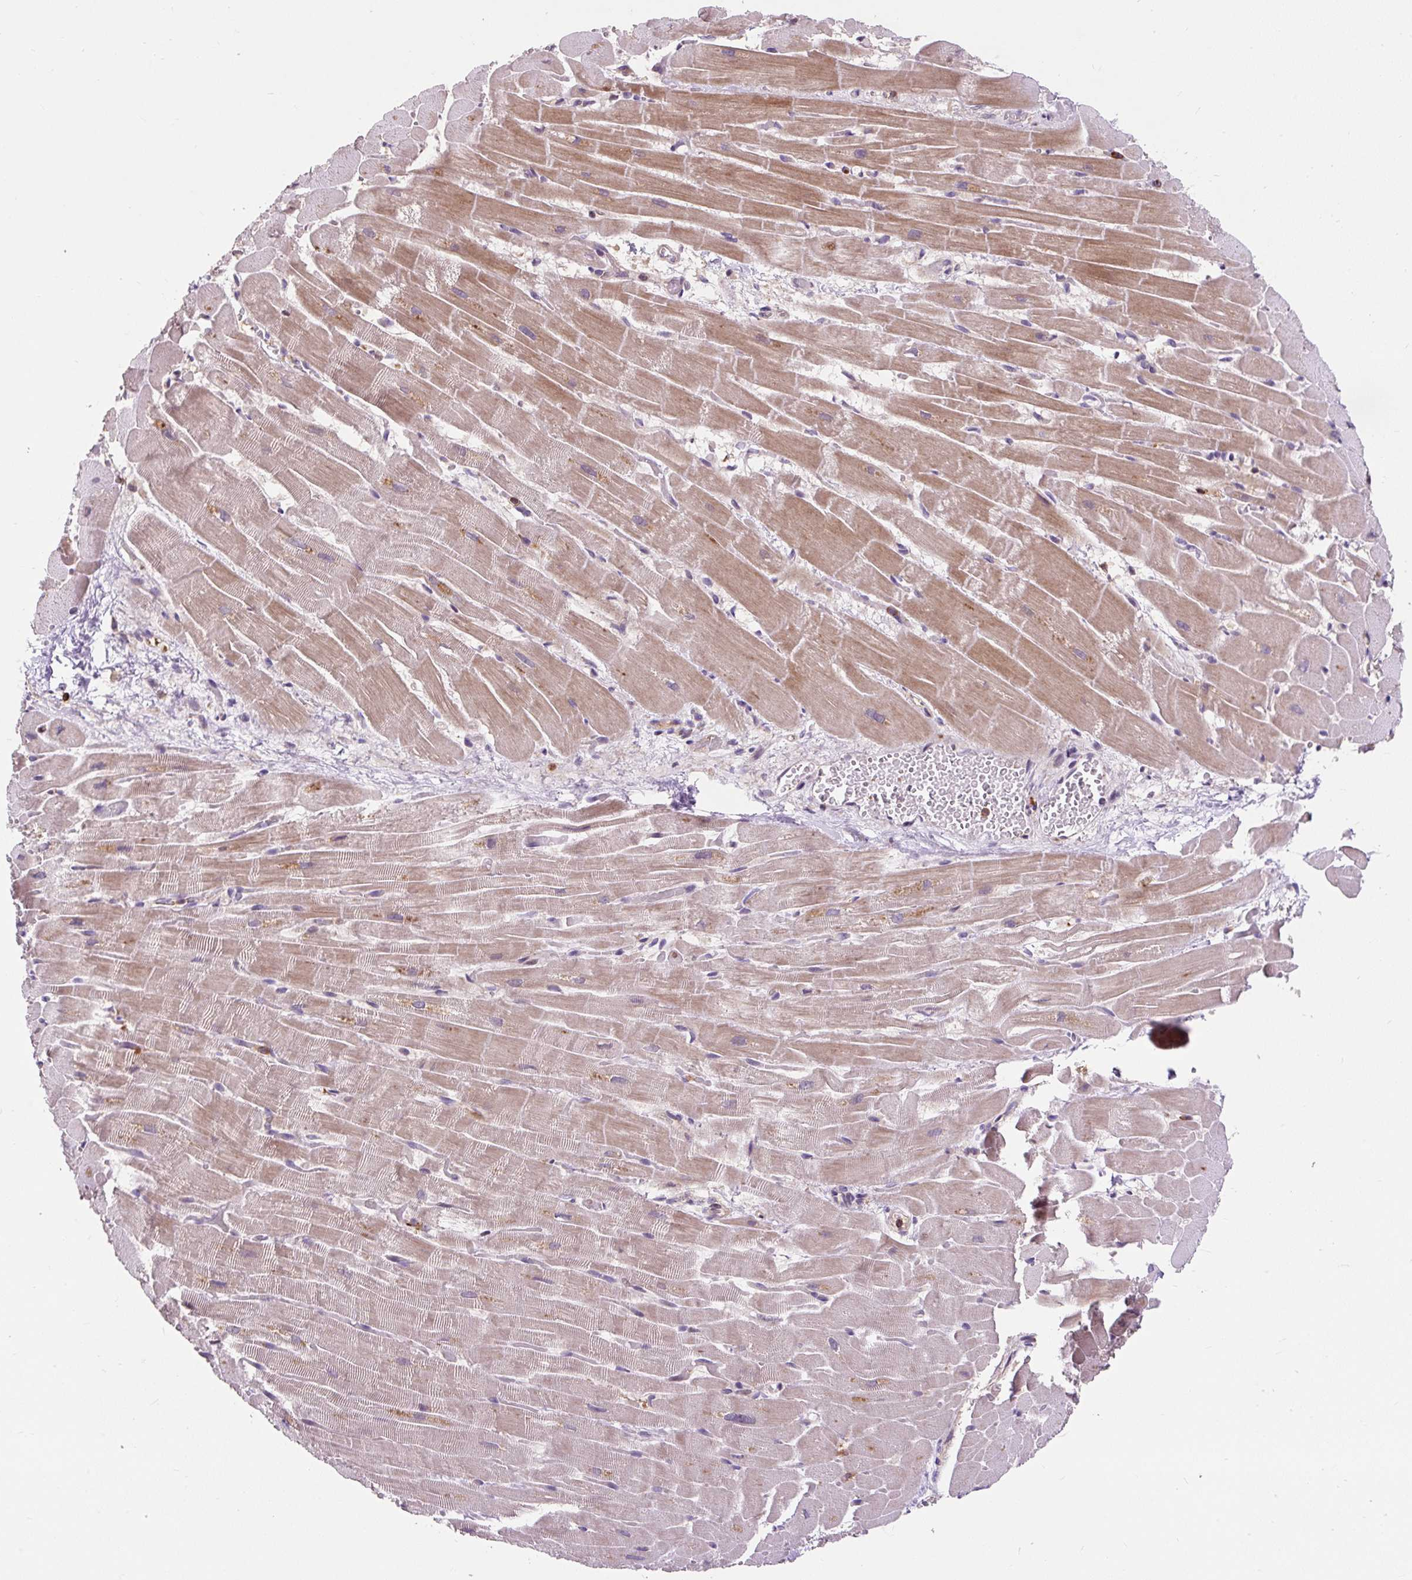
{"staining": {"intensity": "moderate", "quantity": "25%-75%", "location": "cytoplasmic/membranous"}, "tissue": "heart muscle", "cell_type": "Cardiomyocytes", "image_type": "normal", "snomed": [{"axis": "morphology", "description": "Normal tissue, NOS"}, {"axis": "topography", "description": "Heart"}], "caption": "DAB immunohistochemical staining of normal heart muscle shows moderate cytoplasmic/membranous protein staining in approximately 25%-75% of cardiomyocytes.", "gene": "CISD3", "patient": {"sex": "male", "age": 37}}